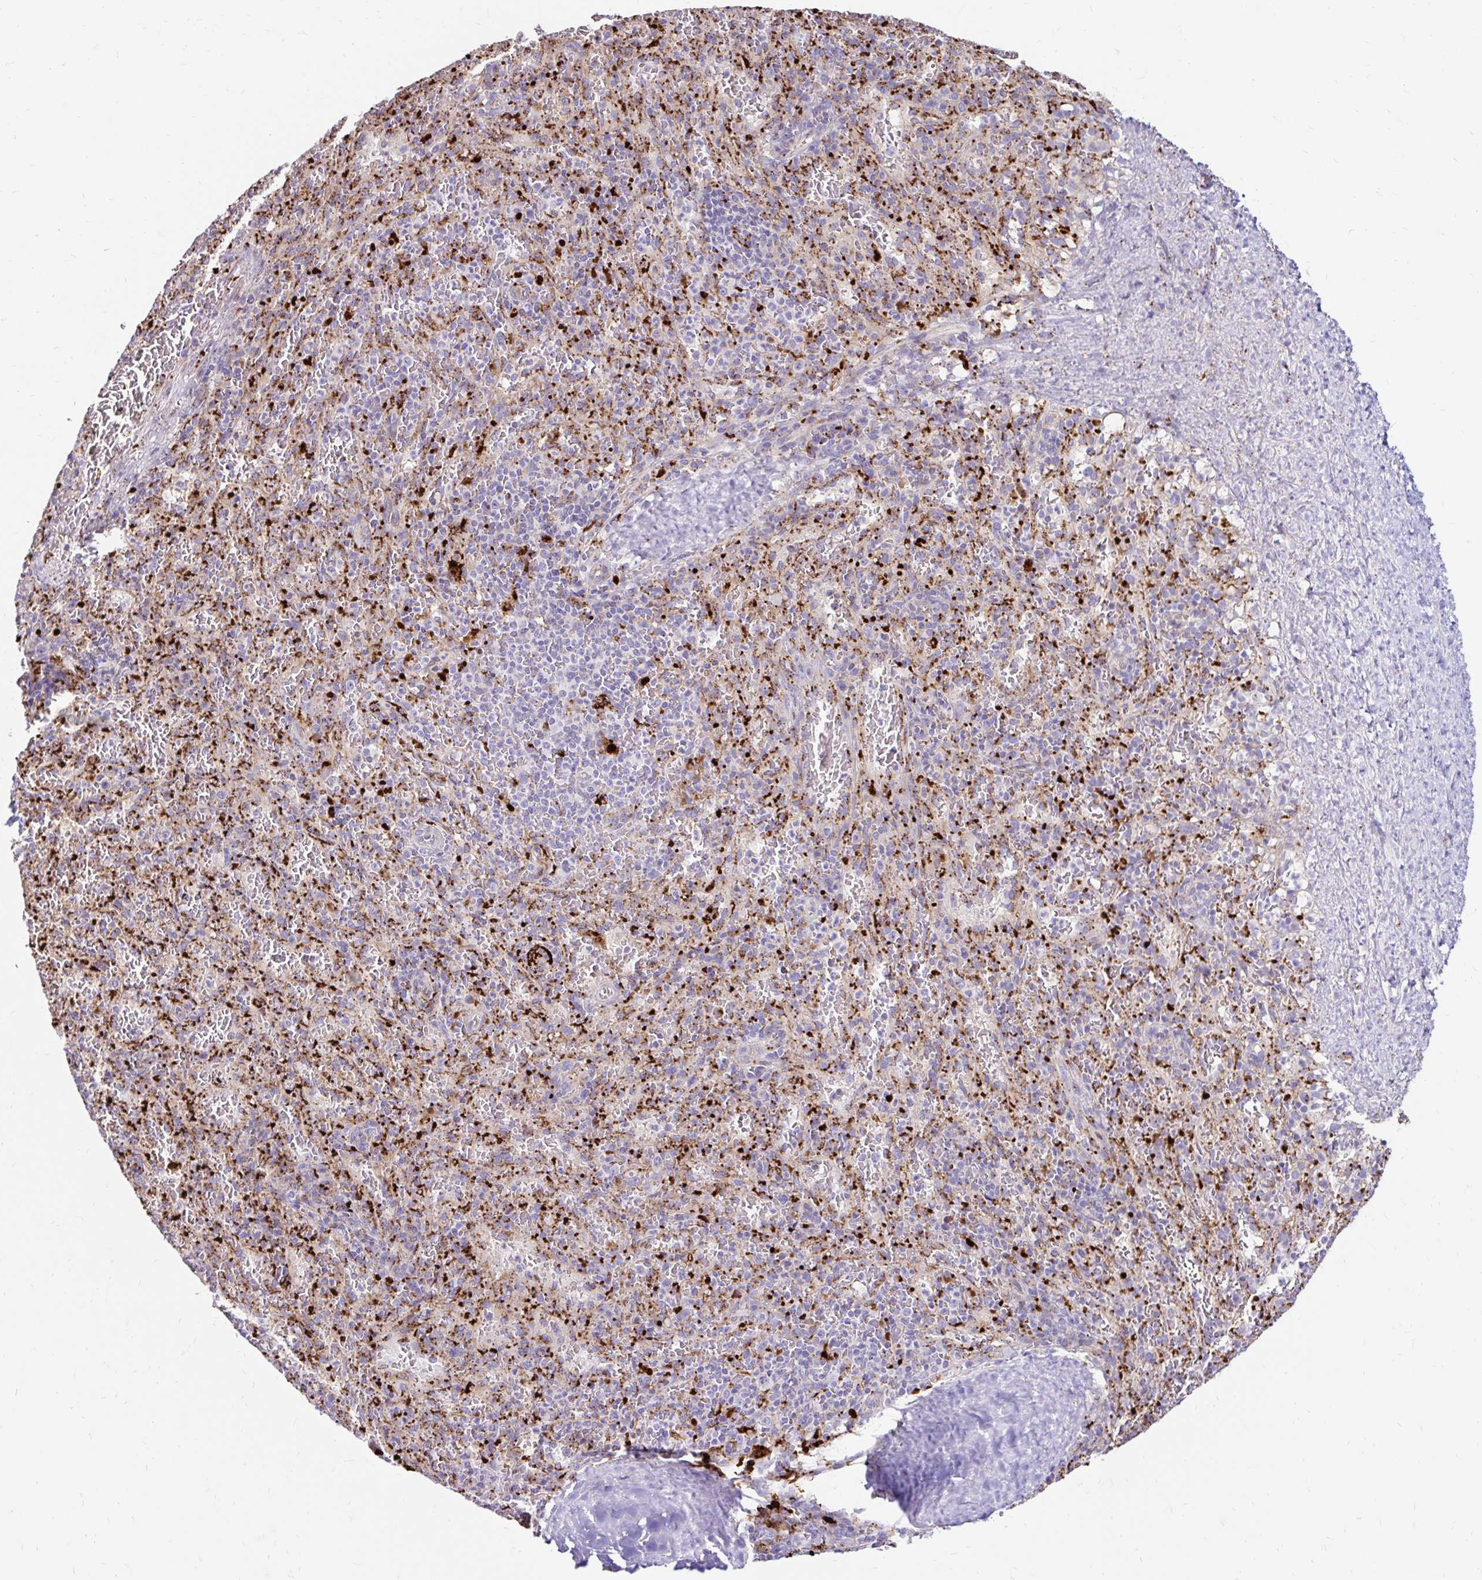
{"staining": {"intensity": "negative", "quantity": "none", "location": "none"}, "tissue": "spleen", "cell_type": "Cells in red pulp", "image_type": "normal", "snomed": [{"axis": "morphology", "description": "Normal tissue, NOS"}, {"axis": "topography", "description": "Spleen"}], "caption": "IHC photomicrograph of unremarkable spleen stained for a protein (brown), which displays no expression in cells in red pulp.", "gene": "FUCA1", "patient": {"sex": "male", "age": 57}}